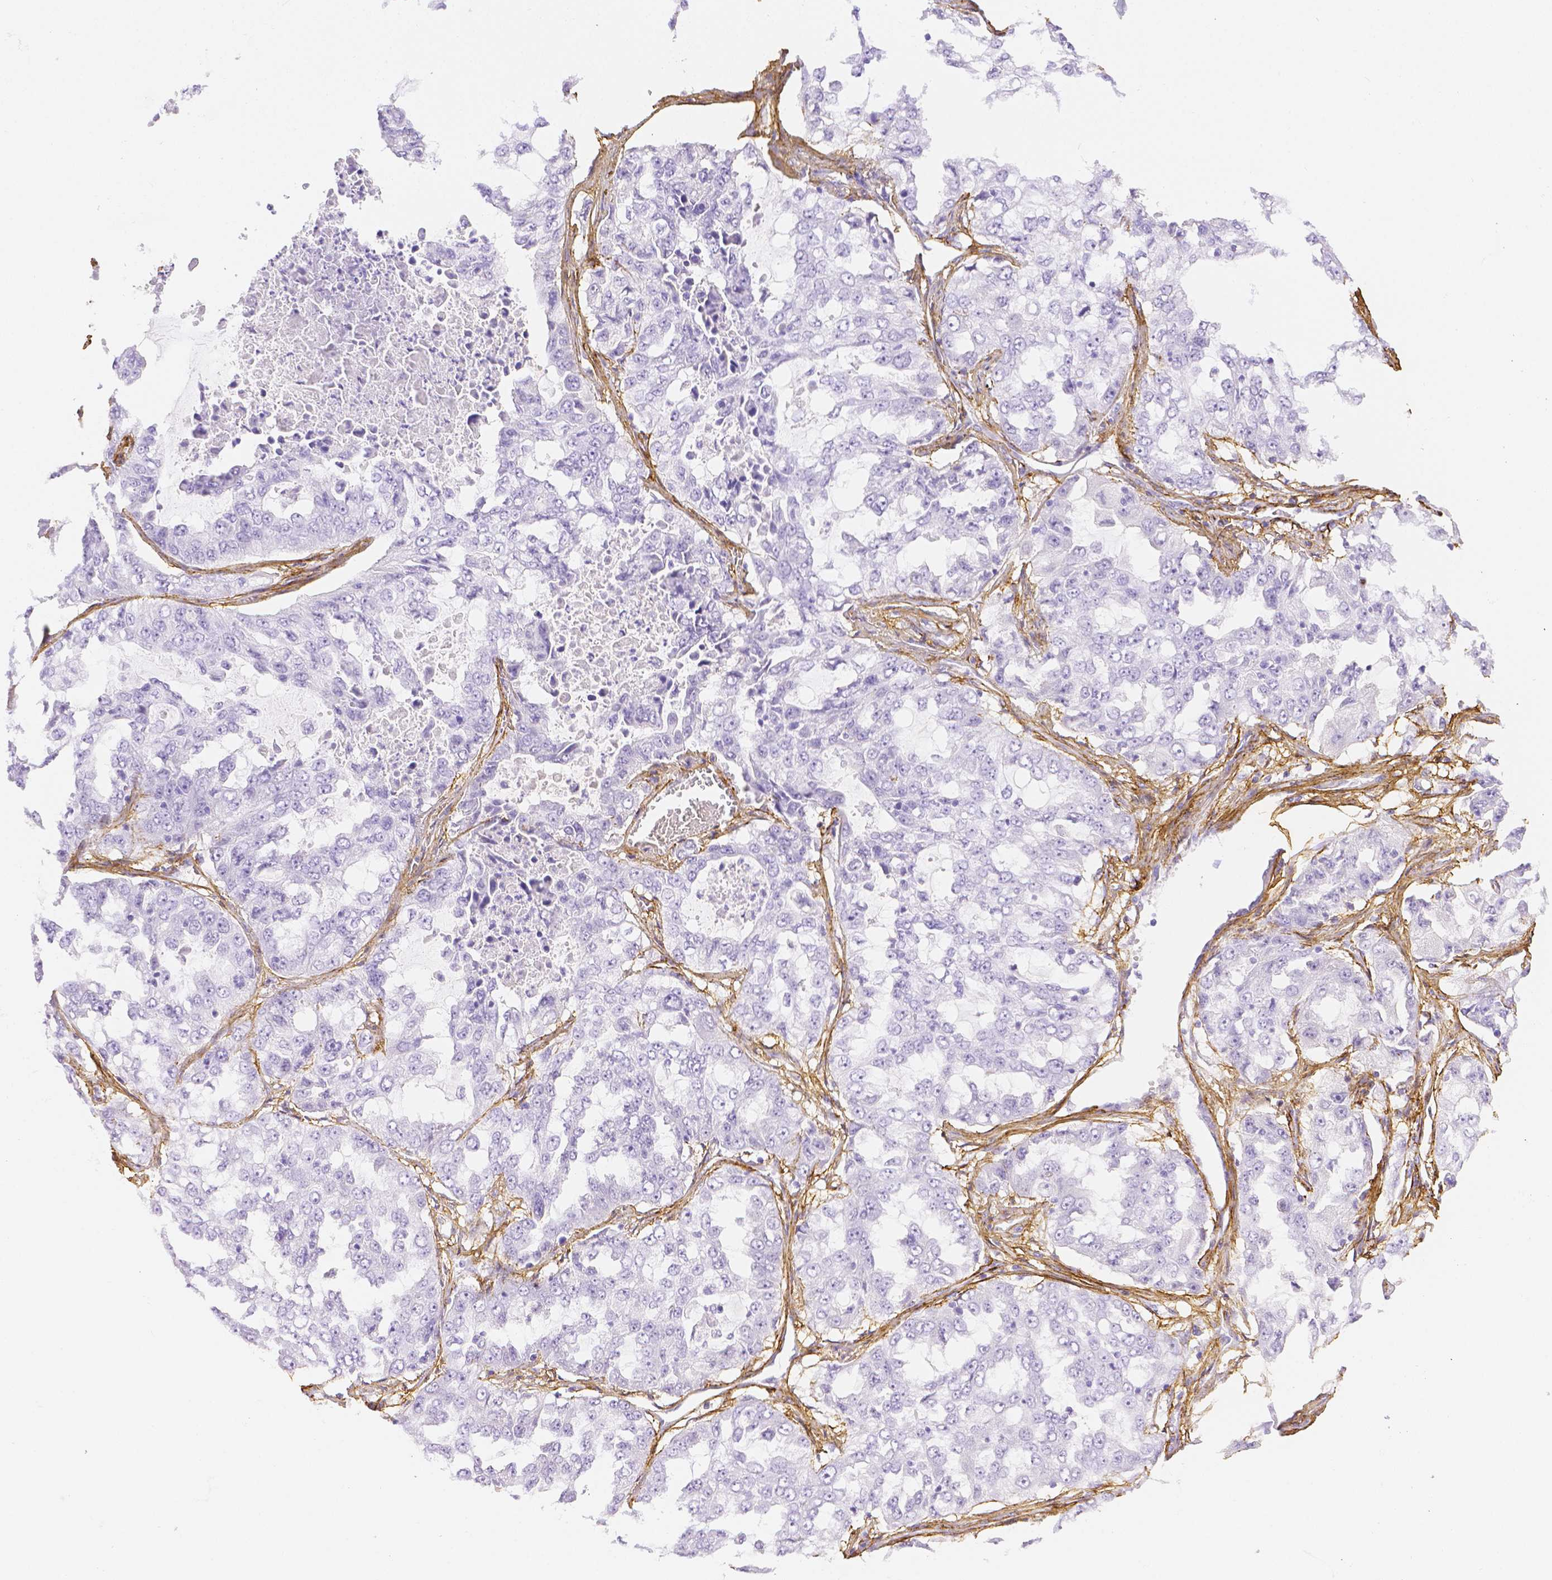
{"staining": {"intensity": "negative", "quantity": "none", "location": "none"}, "tissue": "lung cancer", "cell_type": "Tumor cells", "image_type": "cancer", "snomed": [{"axis": "morphology", "description": "Adenocarcinoma, NOS"}, {"axis": "topography", "description": "Lung"}], "caption": "A high-resolution micrograph shows IHC staining of lung cancer (adenocarcinoma), which displays no significant staining in tumor cells.", "gene": "FBN1", "patient": {"sex": "female", "age": 61}}